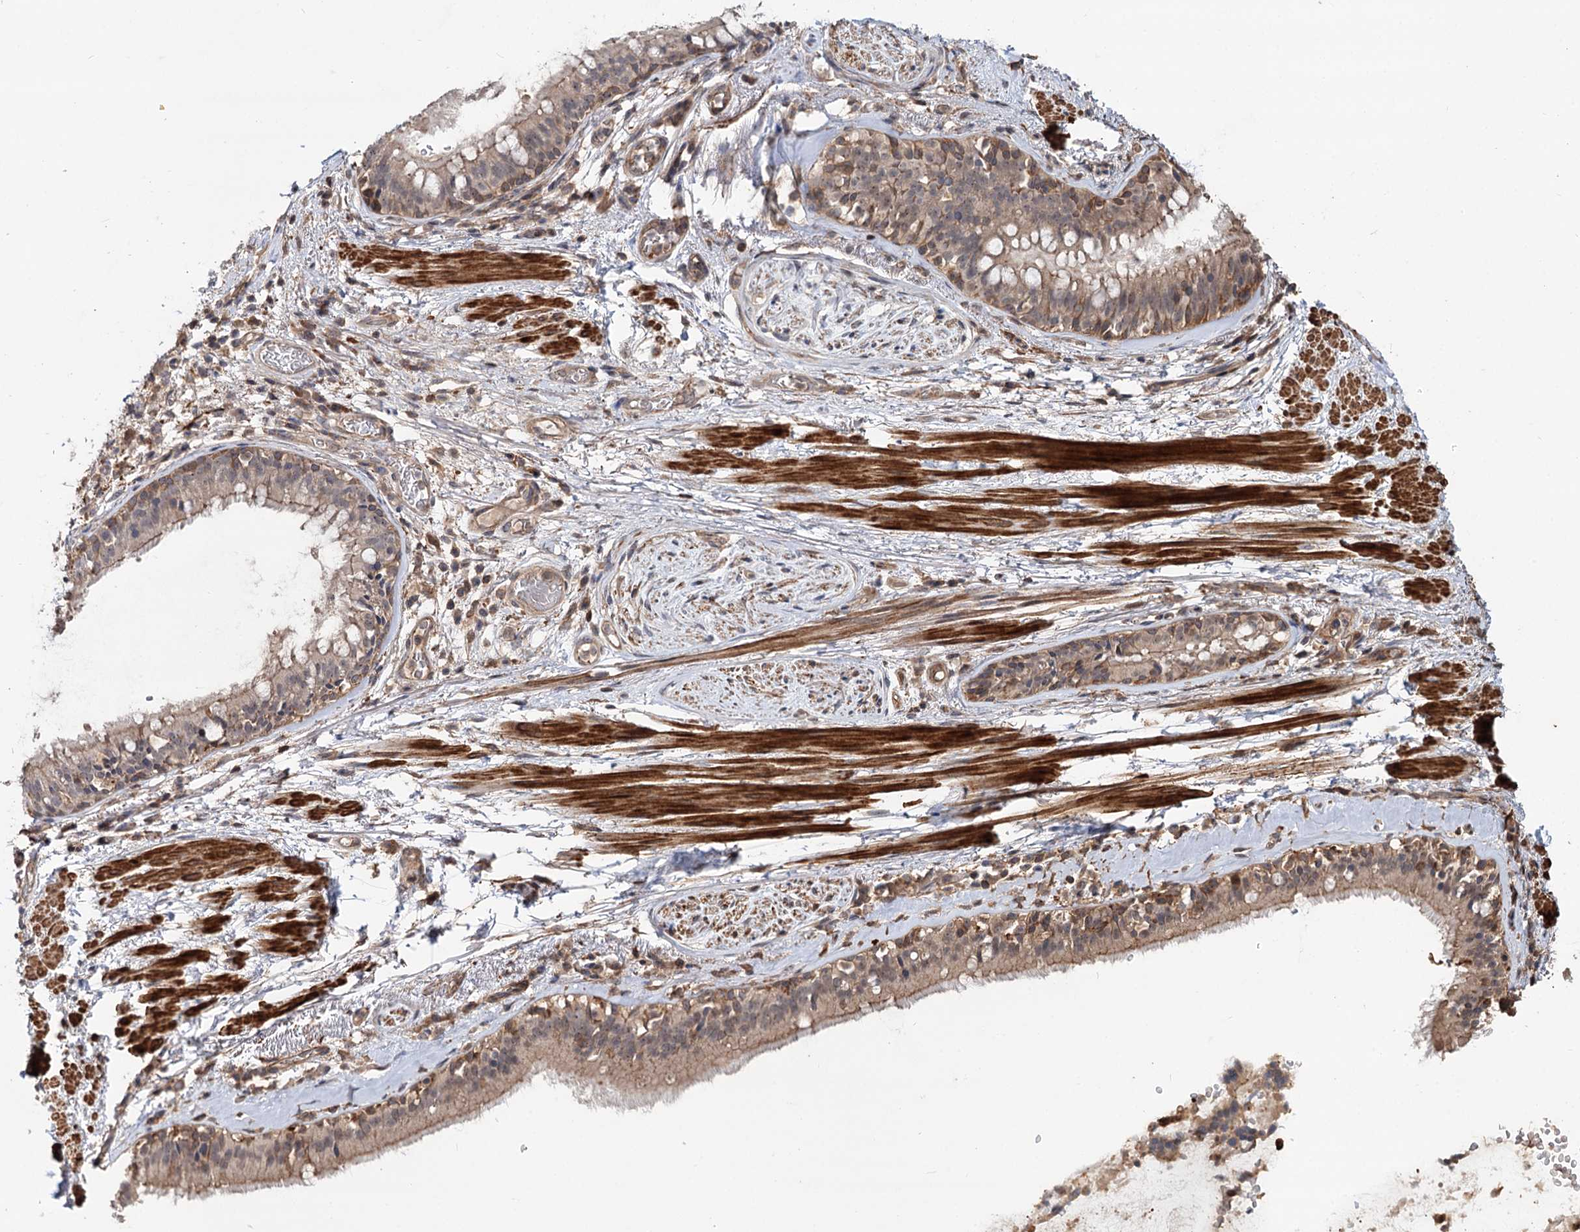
{"staining": {"intensity": "weak", "quantity": "<25%", "location": "cytoplasmic/membranous"}, "tissue": "adipose tissue", "cell_type": "Adipocytes", "image_type": "normal", "snomed": [{"axis": "morphology", "description": "Normal tissue, NOS"}, {"axis": "topography", "description": "Lymph node"}, {"axis": "topography", "description": "Cartilage tissue"}, {"axis": "topography", "description": "Bronchus"}], "caption": "The immunohistochemistry photomicrograph has no significant expression in adipocytes of adipose tissue. (Immunohistochemistry, brightfield microscopy, high magnification).", "gene": "GRIP1", "patient": {"sex": "male", "age": 63}}